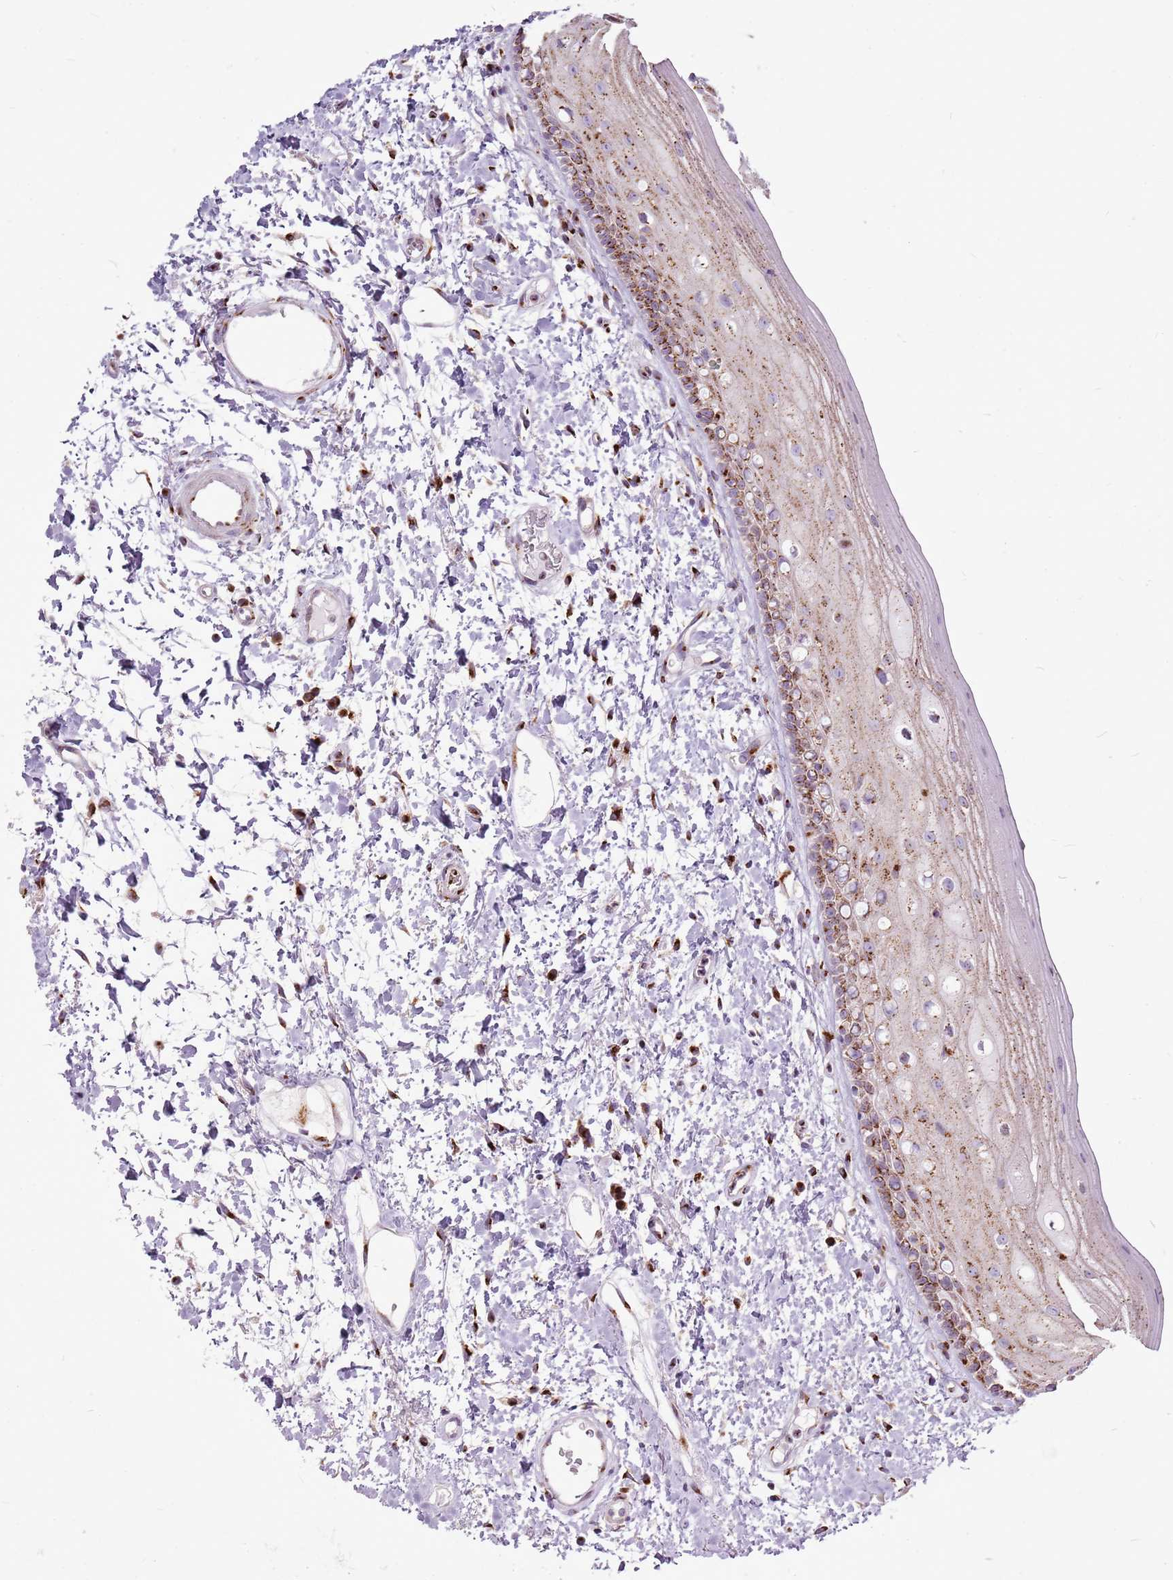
{"staining": {"intensity": "moderate", "quantity": ">75%", "location": "cytoplasmic/membranous"}, "tissue": "oral mucosa", "cell_type": "Squamous epithelial cells", "image_type": "normal", "snomed": [{"axis": "morphology", "description": "Normal tissue, NOS"}, {"axis": "topography", "description": "Oral tissue"}], "caption": "This photomicrograph displays normal oral mucosa stained with immunohistochemistry to label a protein in brown. The cytoplasmic/membranous of squamous epithelial cells show moderate positivity for the protein. Nuclei are counter-stained blue.", "gene": "TMED10", "patient": {"sex": "female", "age": 76}}